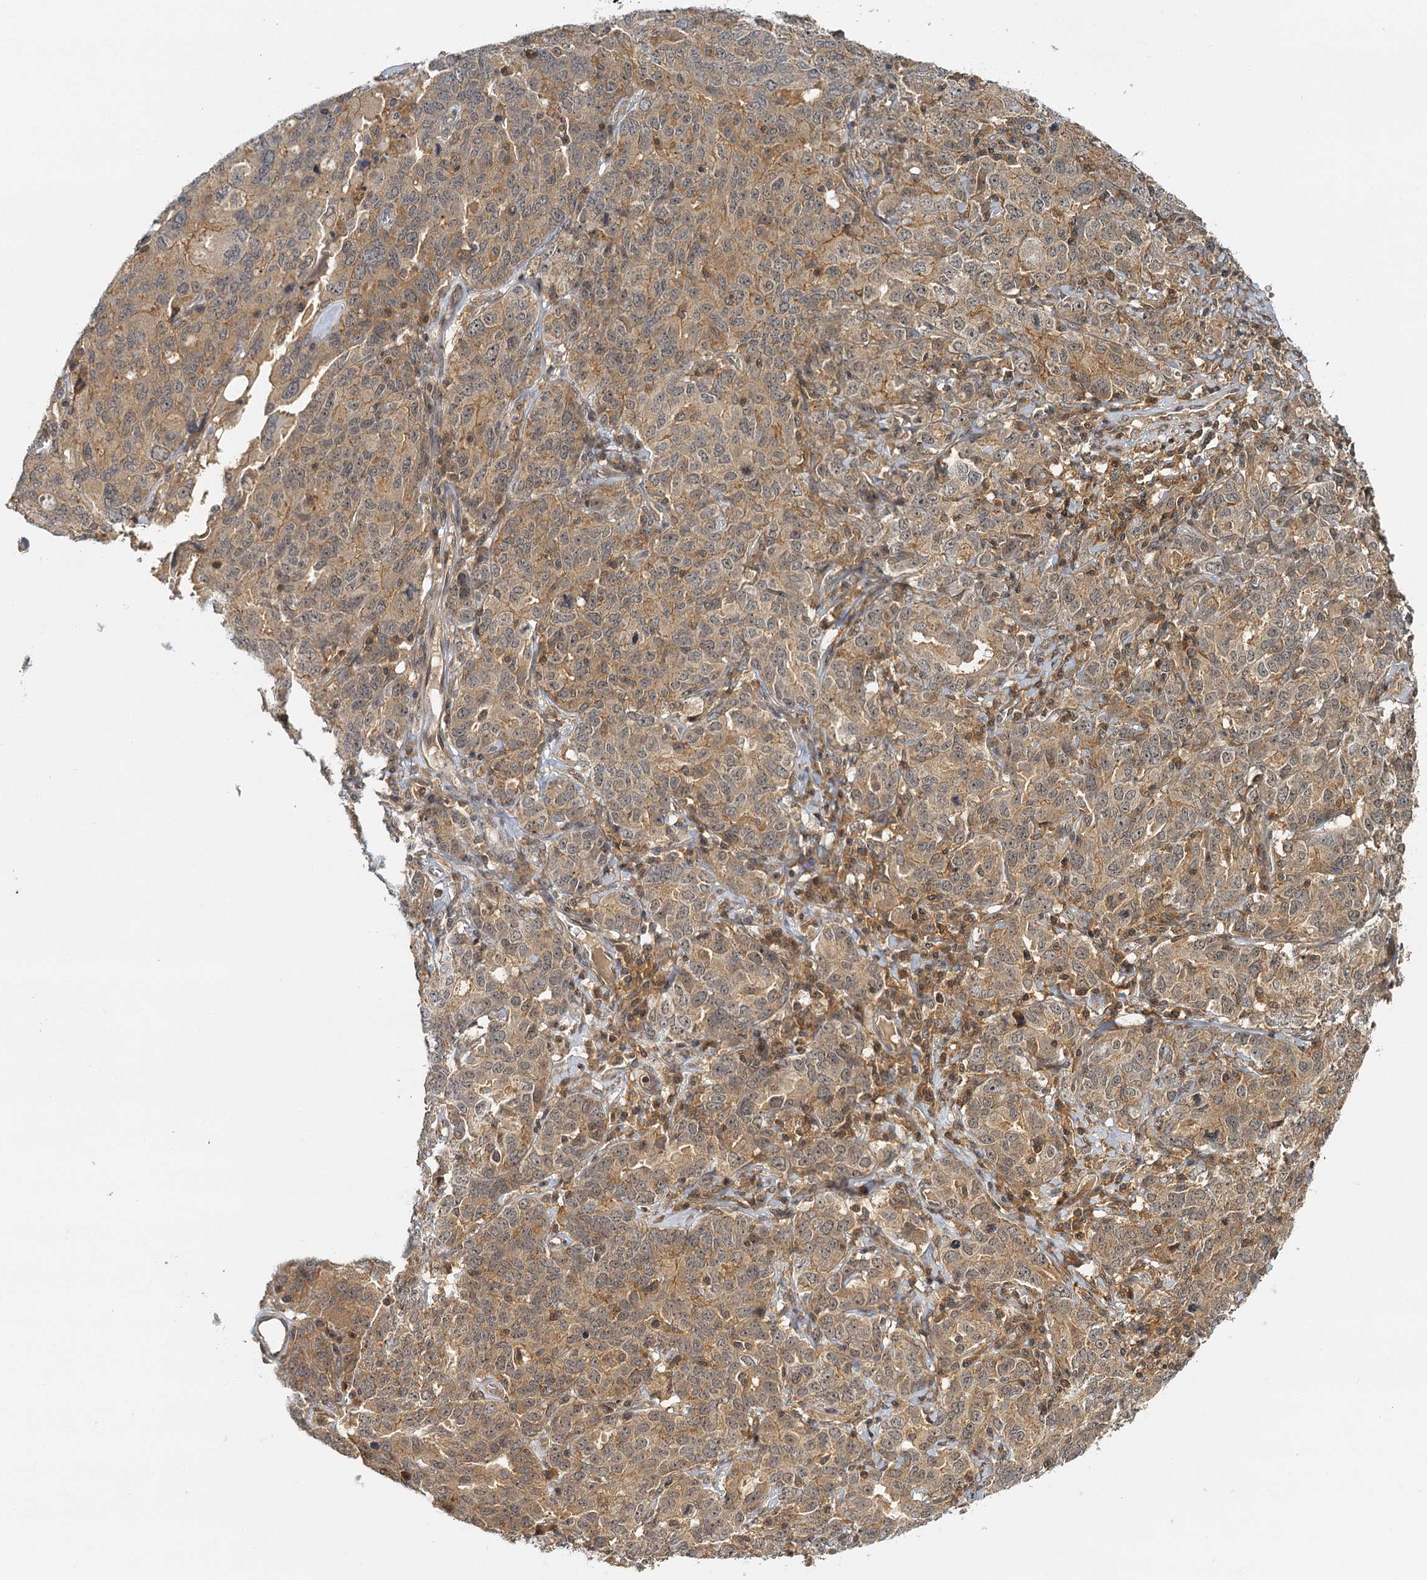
{"staining": {"intensity": "moderate", "quantity": ">75%", "location": "cytoplasmic/membranous"}, "tissue": "ovarian cancer", "cell_type": "Tumor cells", "image_type": "cancer", "snomed": [{"axis": "morphology", "description": "Carcinoma, endometroid"}, {"axis": "topography", "description": "Ovary"}], "caption": "Tumor cells reveal medium levels of moderate cytoplasmic/membranous expression in about >75% of cells in ovarian cancer.", "gene": "ZNF549", "patient": {"sex": "female", "age": 62}}